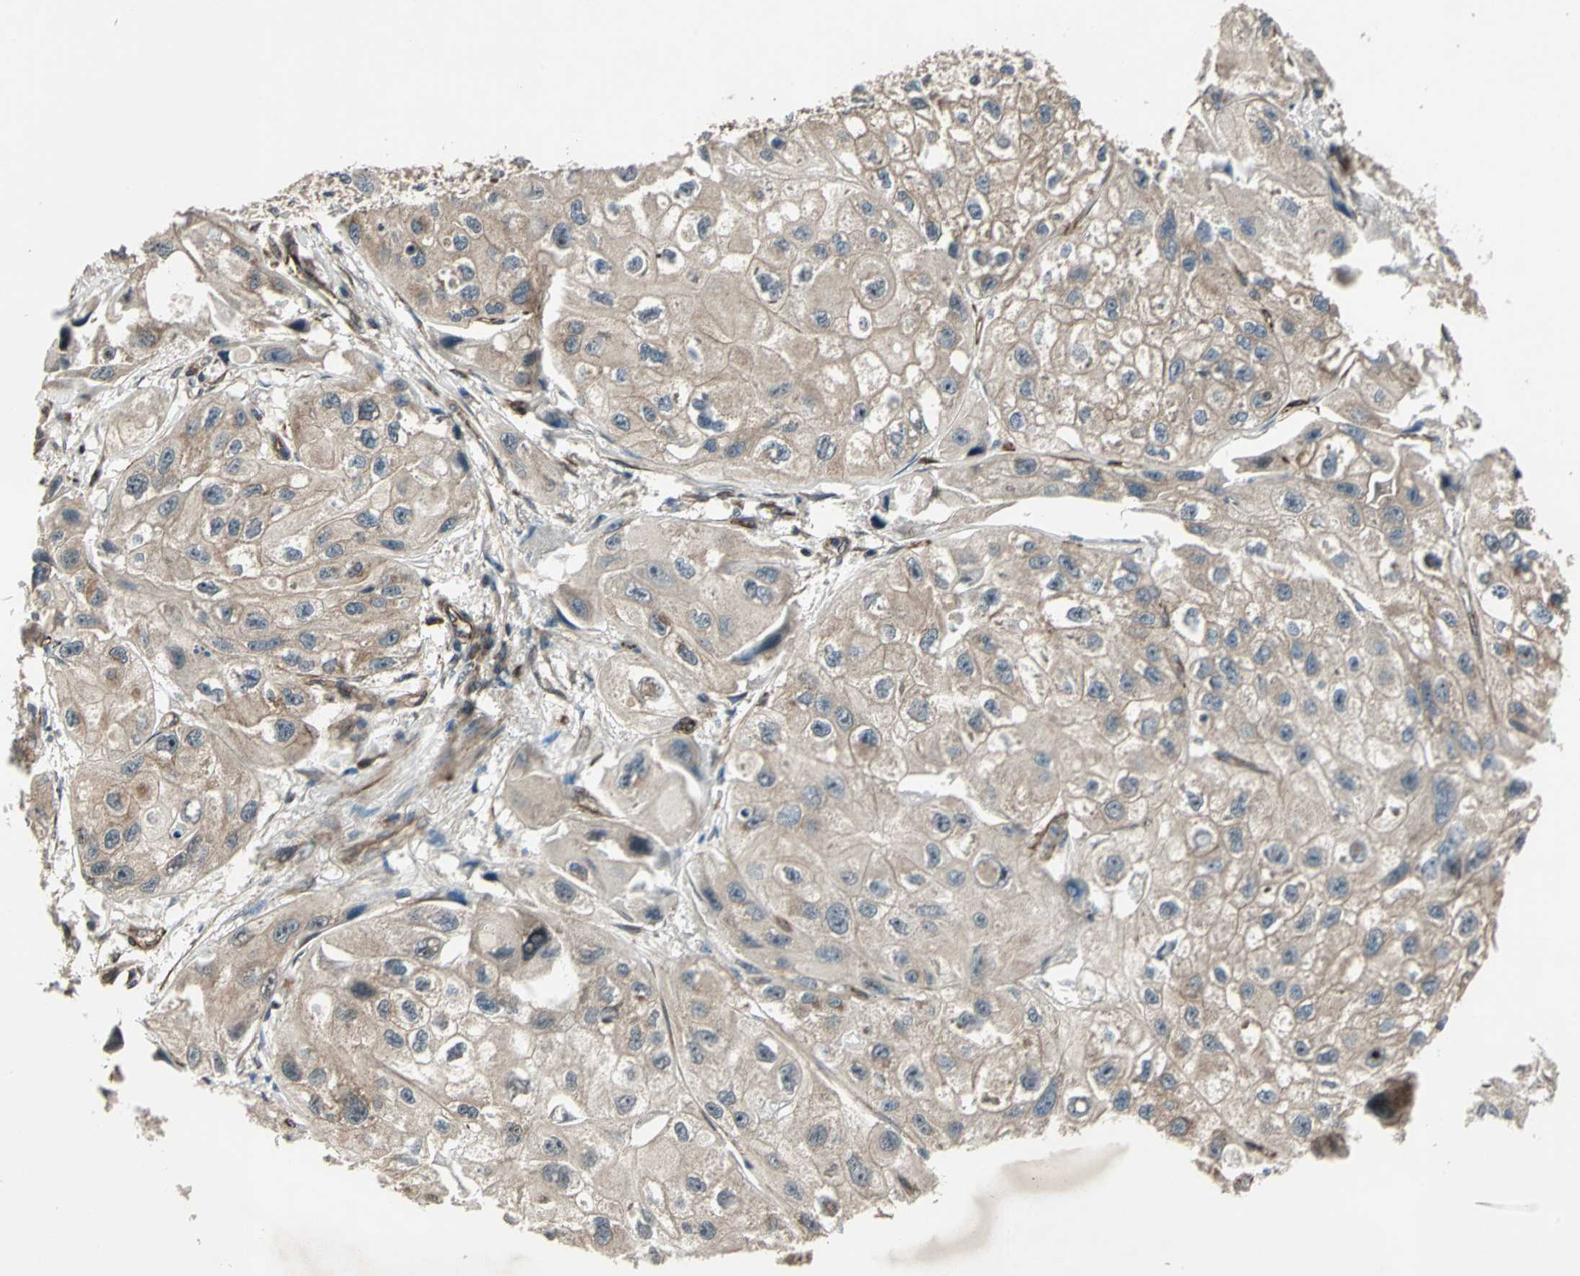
{"staining": {"intensity": "moderate", "quantity": ">75%", "location": "cytoplasmic/membranous"}, "tissue": "urothelial cancer", "cell_type": "Tumor cells", "image_type": "cancer", "snomed": [{"axis": "morphology", "description": "Urothelial carcinoma, High grade"}, {"axis": "topography", "description": "Urinary bladder"}], "caption": "Immunohistochemistry micrograph of neoplastic tissue: urothelial cancer stained using immunohistochemistry shows medium levels of moderate protein expression localized specifically in the cytoplasmic/membranous of tumor cells, appearing as a cytoplasmic/membranous brown color.", "gene": "EXD2", "patient": {"sex": "female", "age": 64}}